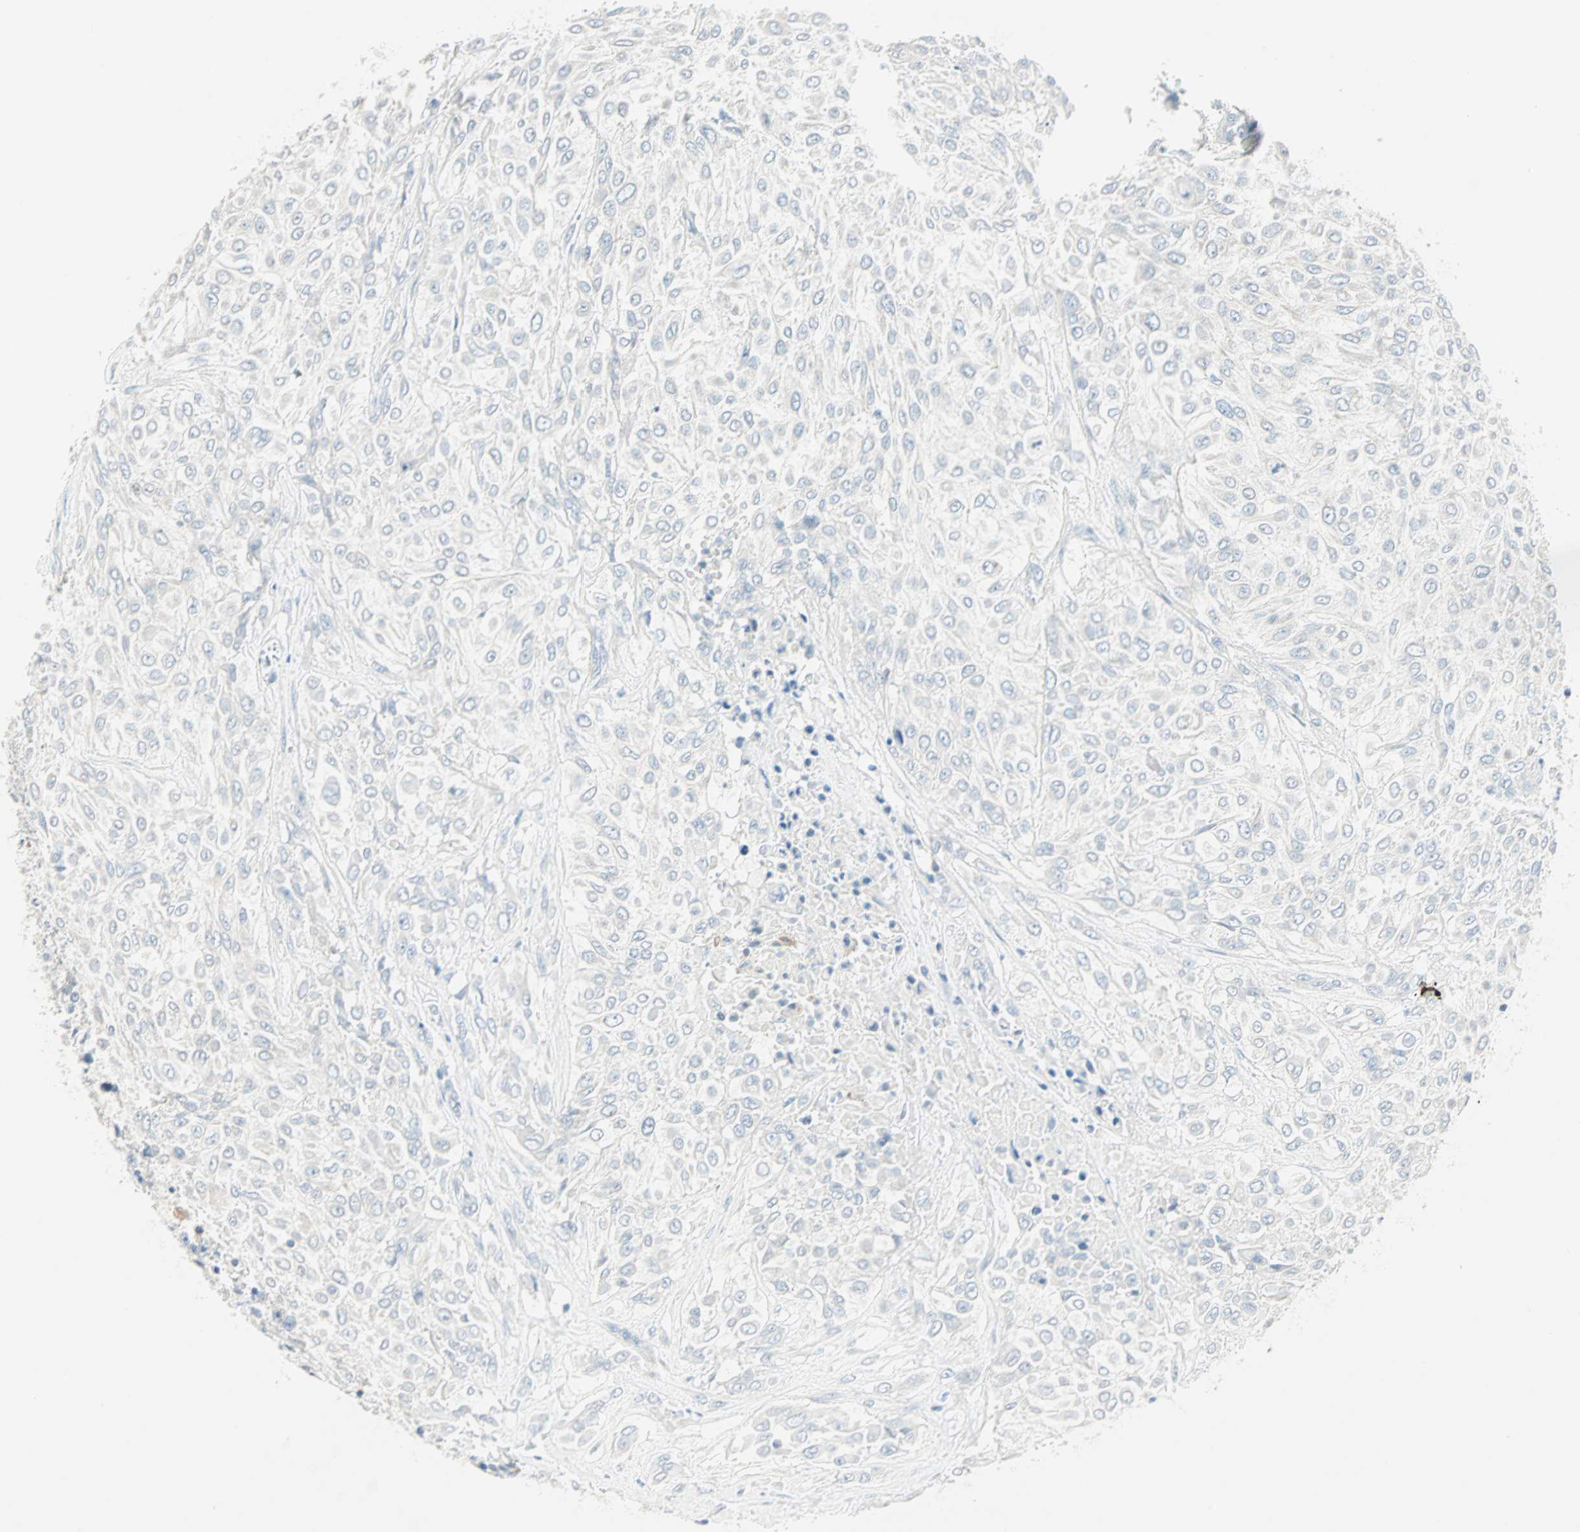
{"staining": {"intensity": "negative", "quantity": "none", "location": "none"}, "tissue": "urothelial cancer", "cell_type": "Tumor cells", "image_type": "cancer", "snomed": [{"axis": "morphology", "description": "Urothelial carcinoma, High grade"}, {"axis": "topography", "description": "Urinary bladder"}], "caption": "There is no significant staining in tumor cells of urothelial cancer.", "gene": "SULT1C2", "patient": {"sex": "male", "age": 57}}